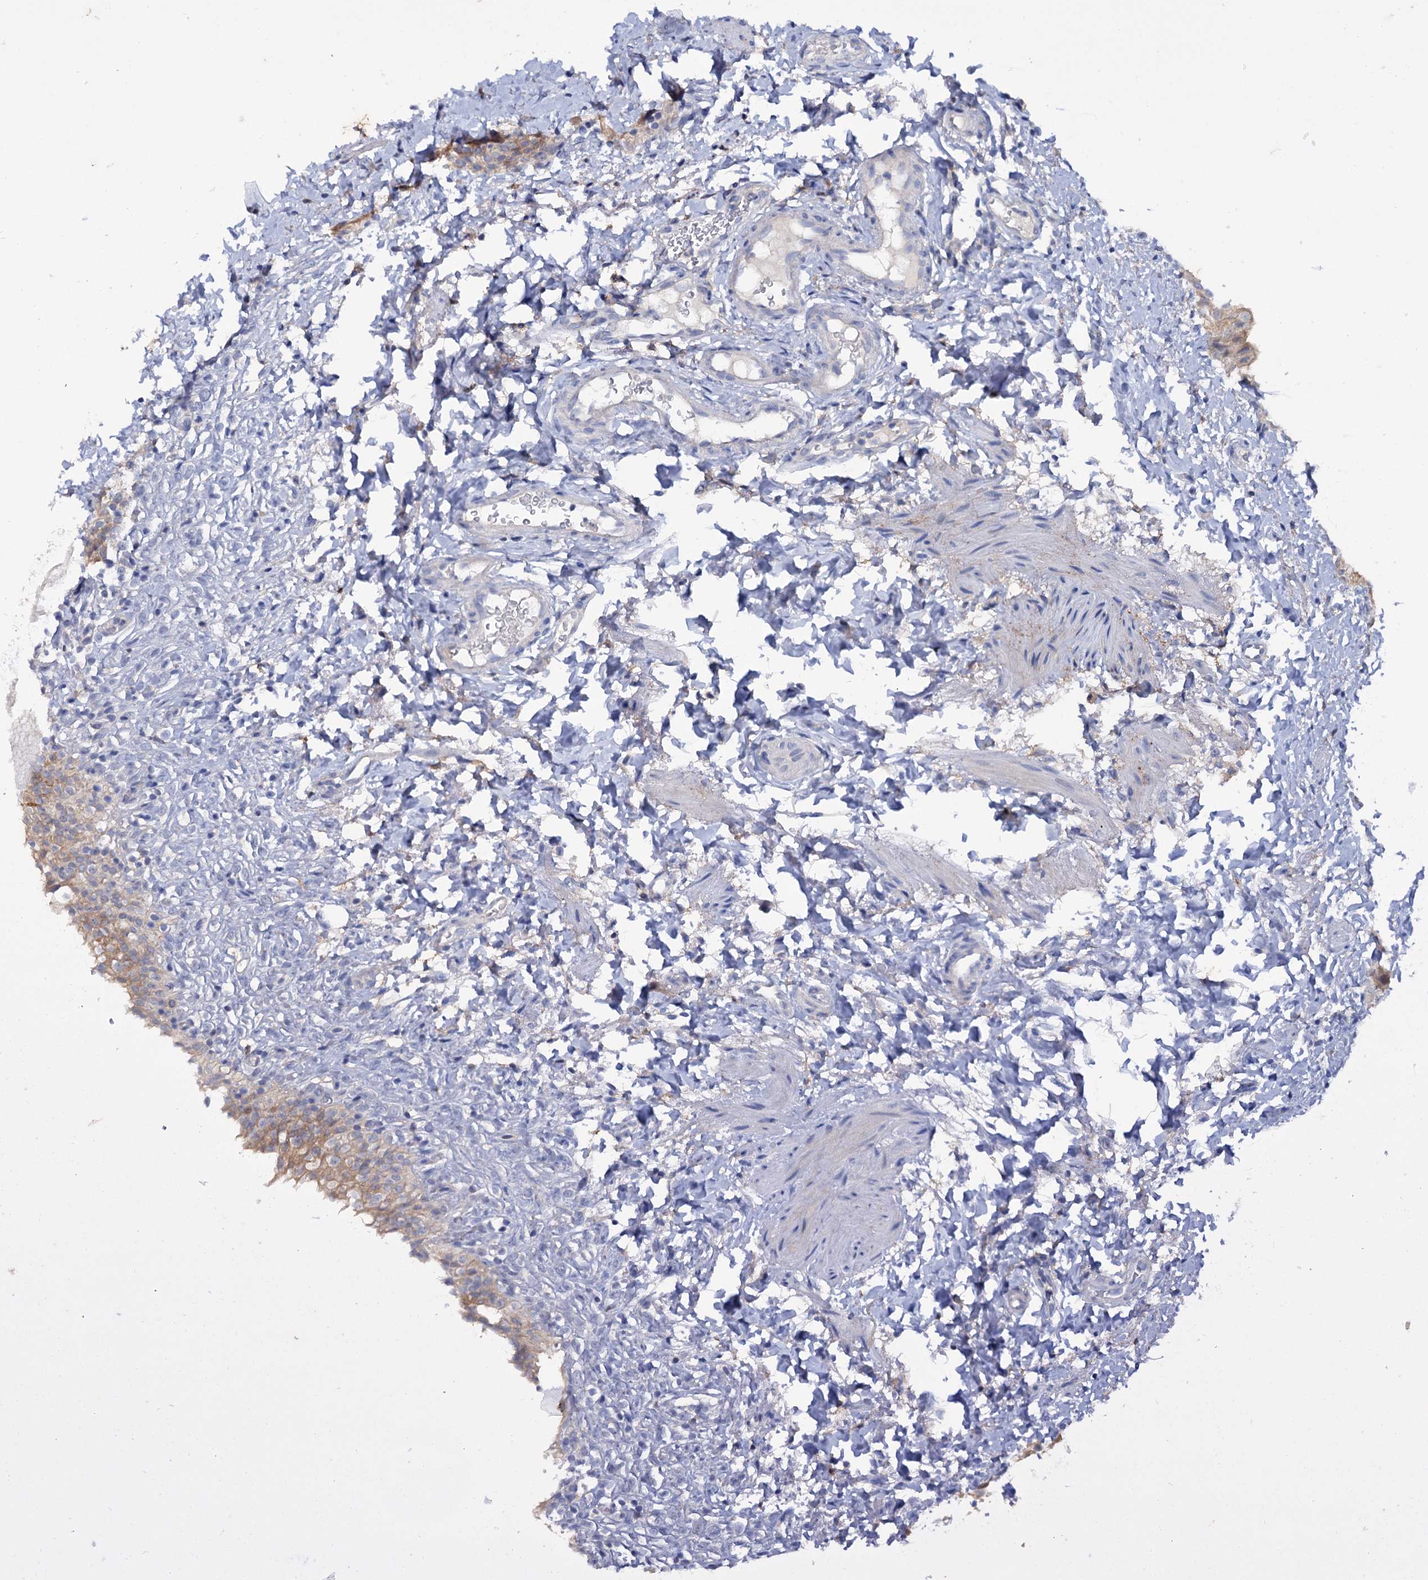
{"staining": {"intensity": "weak", "quantity": ">75%", "location": "cytoplasmic/membranous"}, "tissue": "urinary bladder", "cell_type": "Urothelial cells", "image_type": "normal", "snomed": [{"axis": "morphology", "description": "Normal tissue, NOS"}, {"axis": "topography", "description": "Urinary bladder"}], "caption": "The micrograph shows a brown stain indicating the presence of a protein in the cytoplasmic/membranous of urothelial cells in urinary bladder. (brown staining indicates protein expression, while blue staining denotes nuclei).", "gene": "MID1IP1", "patient": {"sex": "male", "age": 55}}